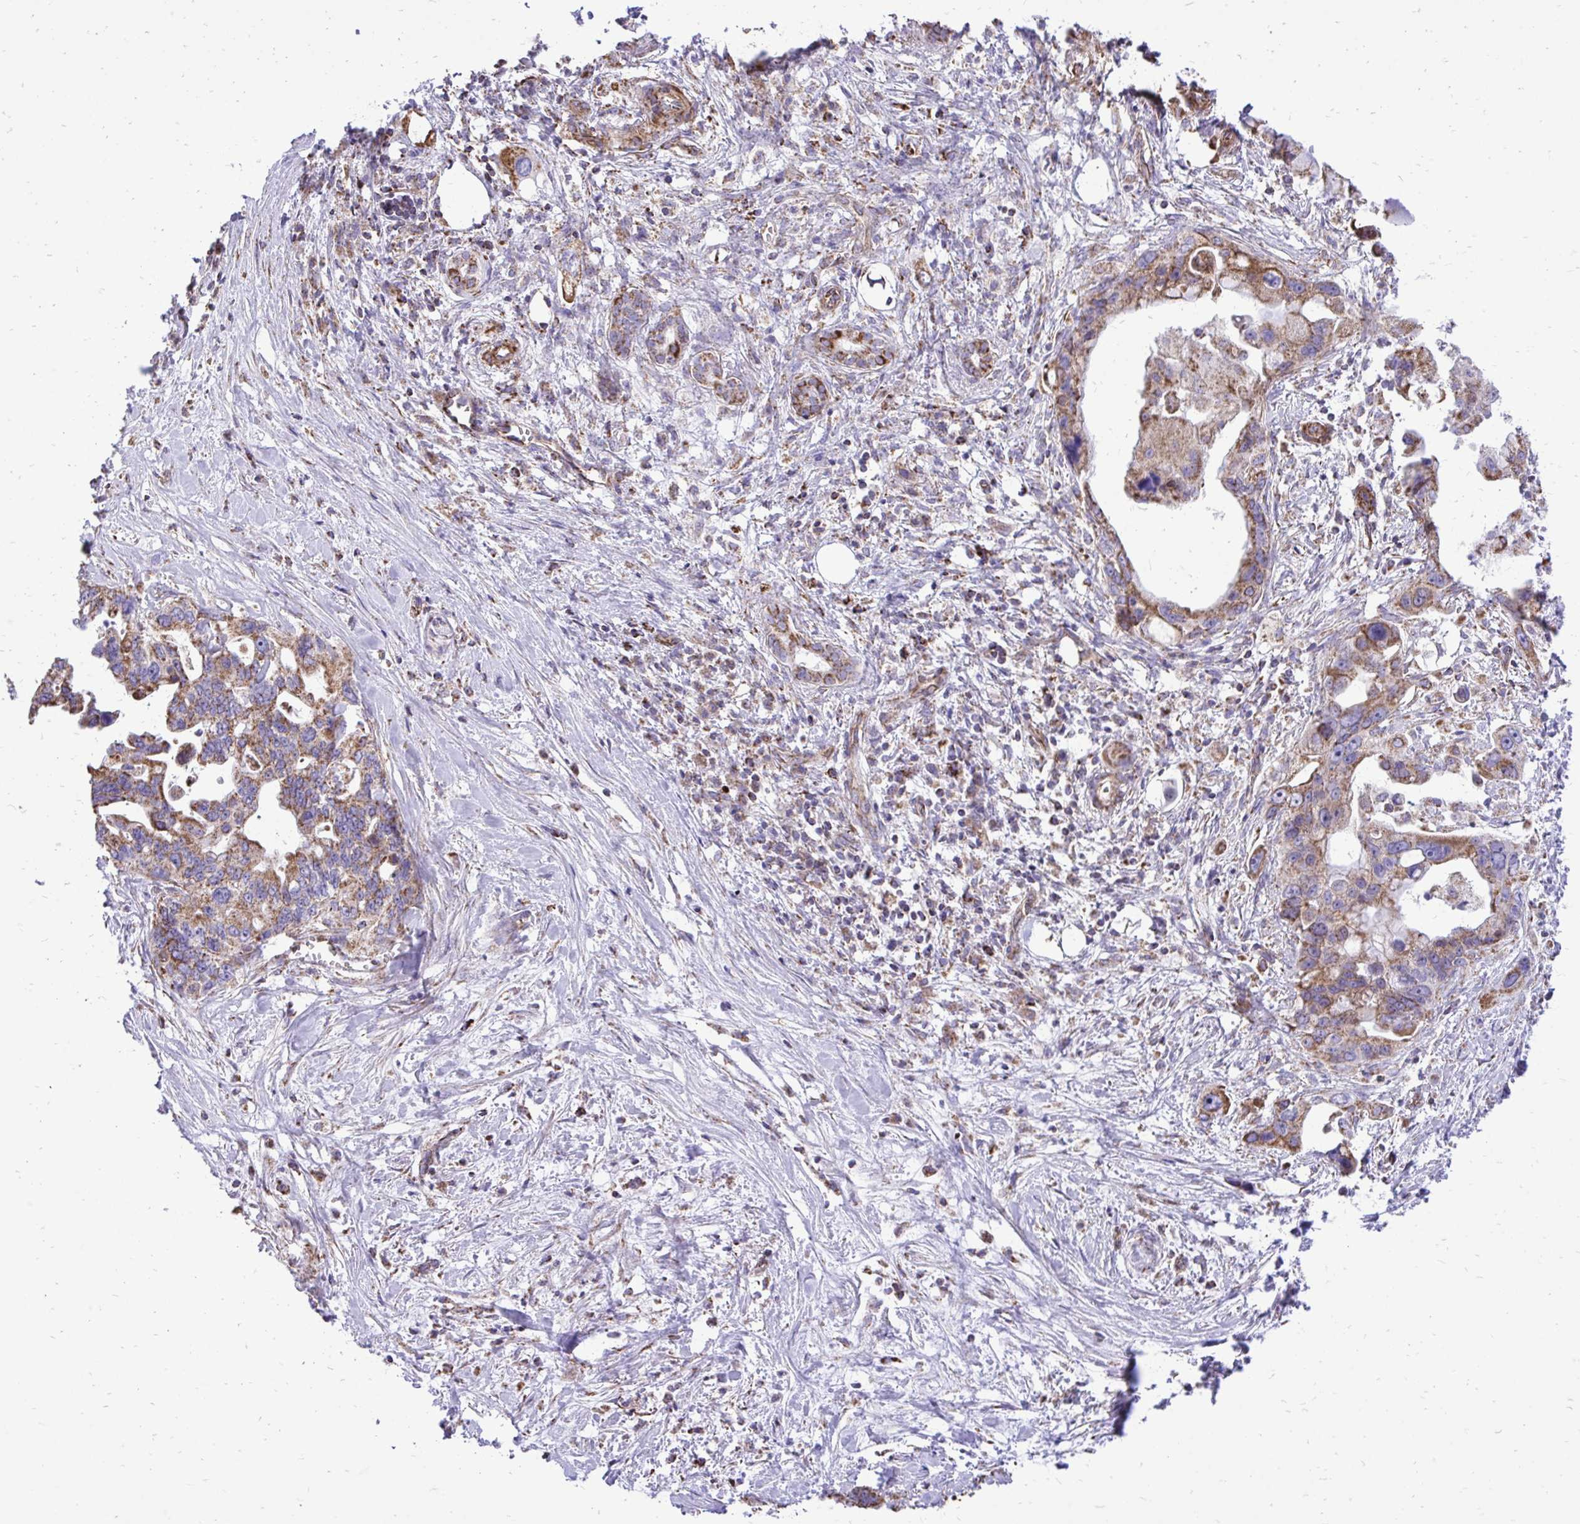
{"staining": {"intensity": "moderate", "quantity": ">75%", "location": "cytoplasmic/membranous"}, "tissue": "pancreatic cancer", "cell_type": "Tumor cells", "image_type": "cancer", "snomed": [{"axis": "morphology", "description": "Adenocarcinoma, NOS"}, {"axis": "topography", "description": "Pancreas"}], "caption": "Human adenocarcinoma (pancreatic) stained for a protein (brown) displays moderate cytoplasmic/membranous positive staining in approximately >75% of tumor cells.", "gene": "UBE2C", "patient": {"sex": "female", "age": 83}}